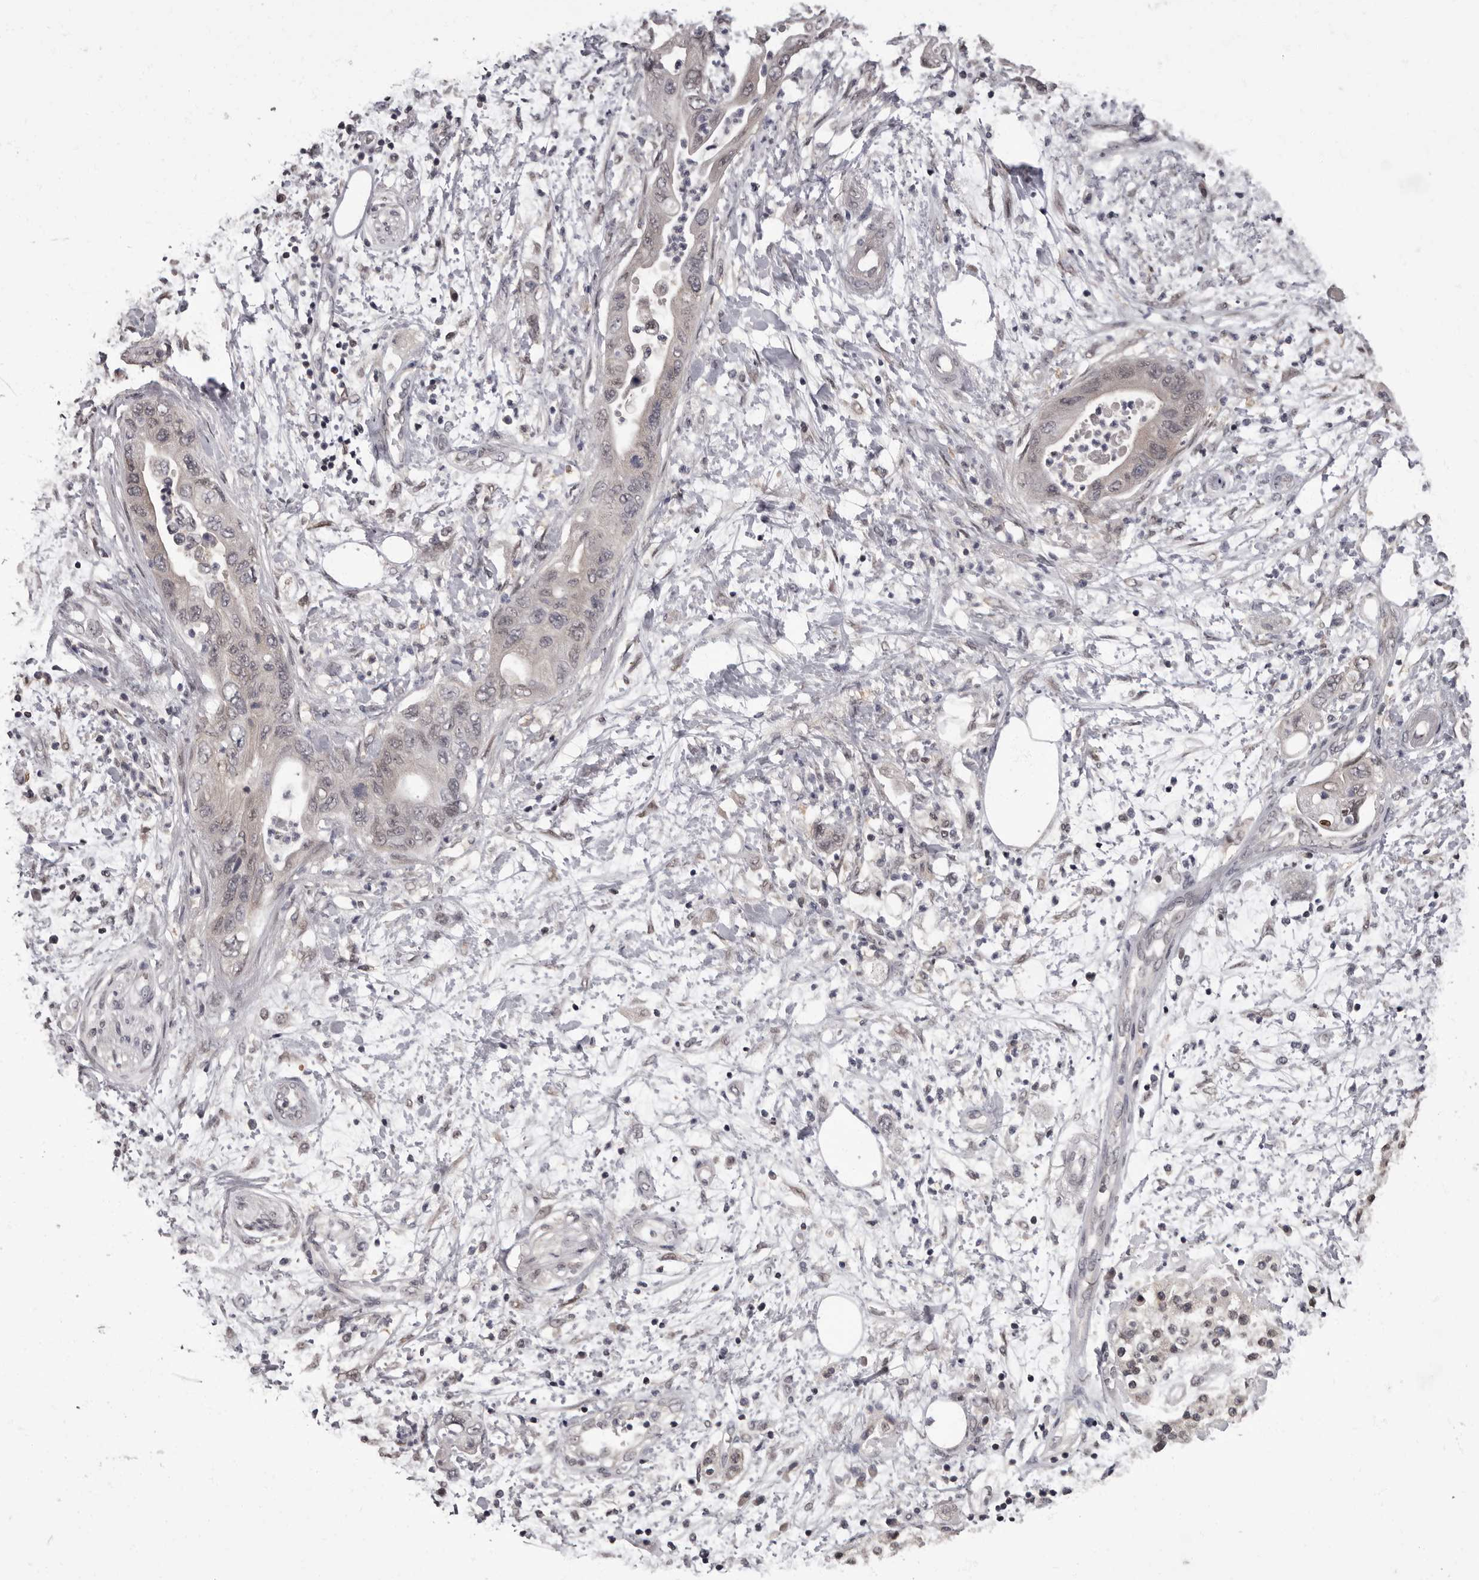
{"staining": {"intensity": "weak", "quantity": "<25%", "location": "nuclear"}, "tissue": "pancreatic cancer", "cell_type": "Tumor cells", "image_type": "cancer", "snomed": [{"axis": "morphology", "description": "Adenocarcinoma, NOS"}, {"axis": "topography", "description": "Pancreas"}], "caption": "Immunohistochemistry photomicrograph of human adenocarcinoma (pancreatic) stained for a protein (brown), which shows no positivity in tumor cells.", "gene": "C1orf50", "patient": {"sex": "female", "age": 73}}